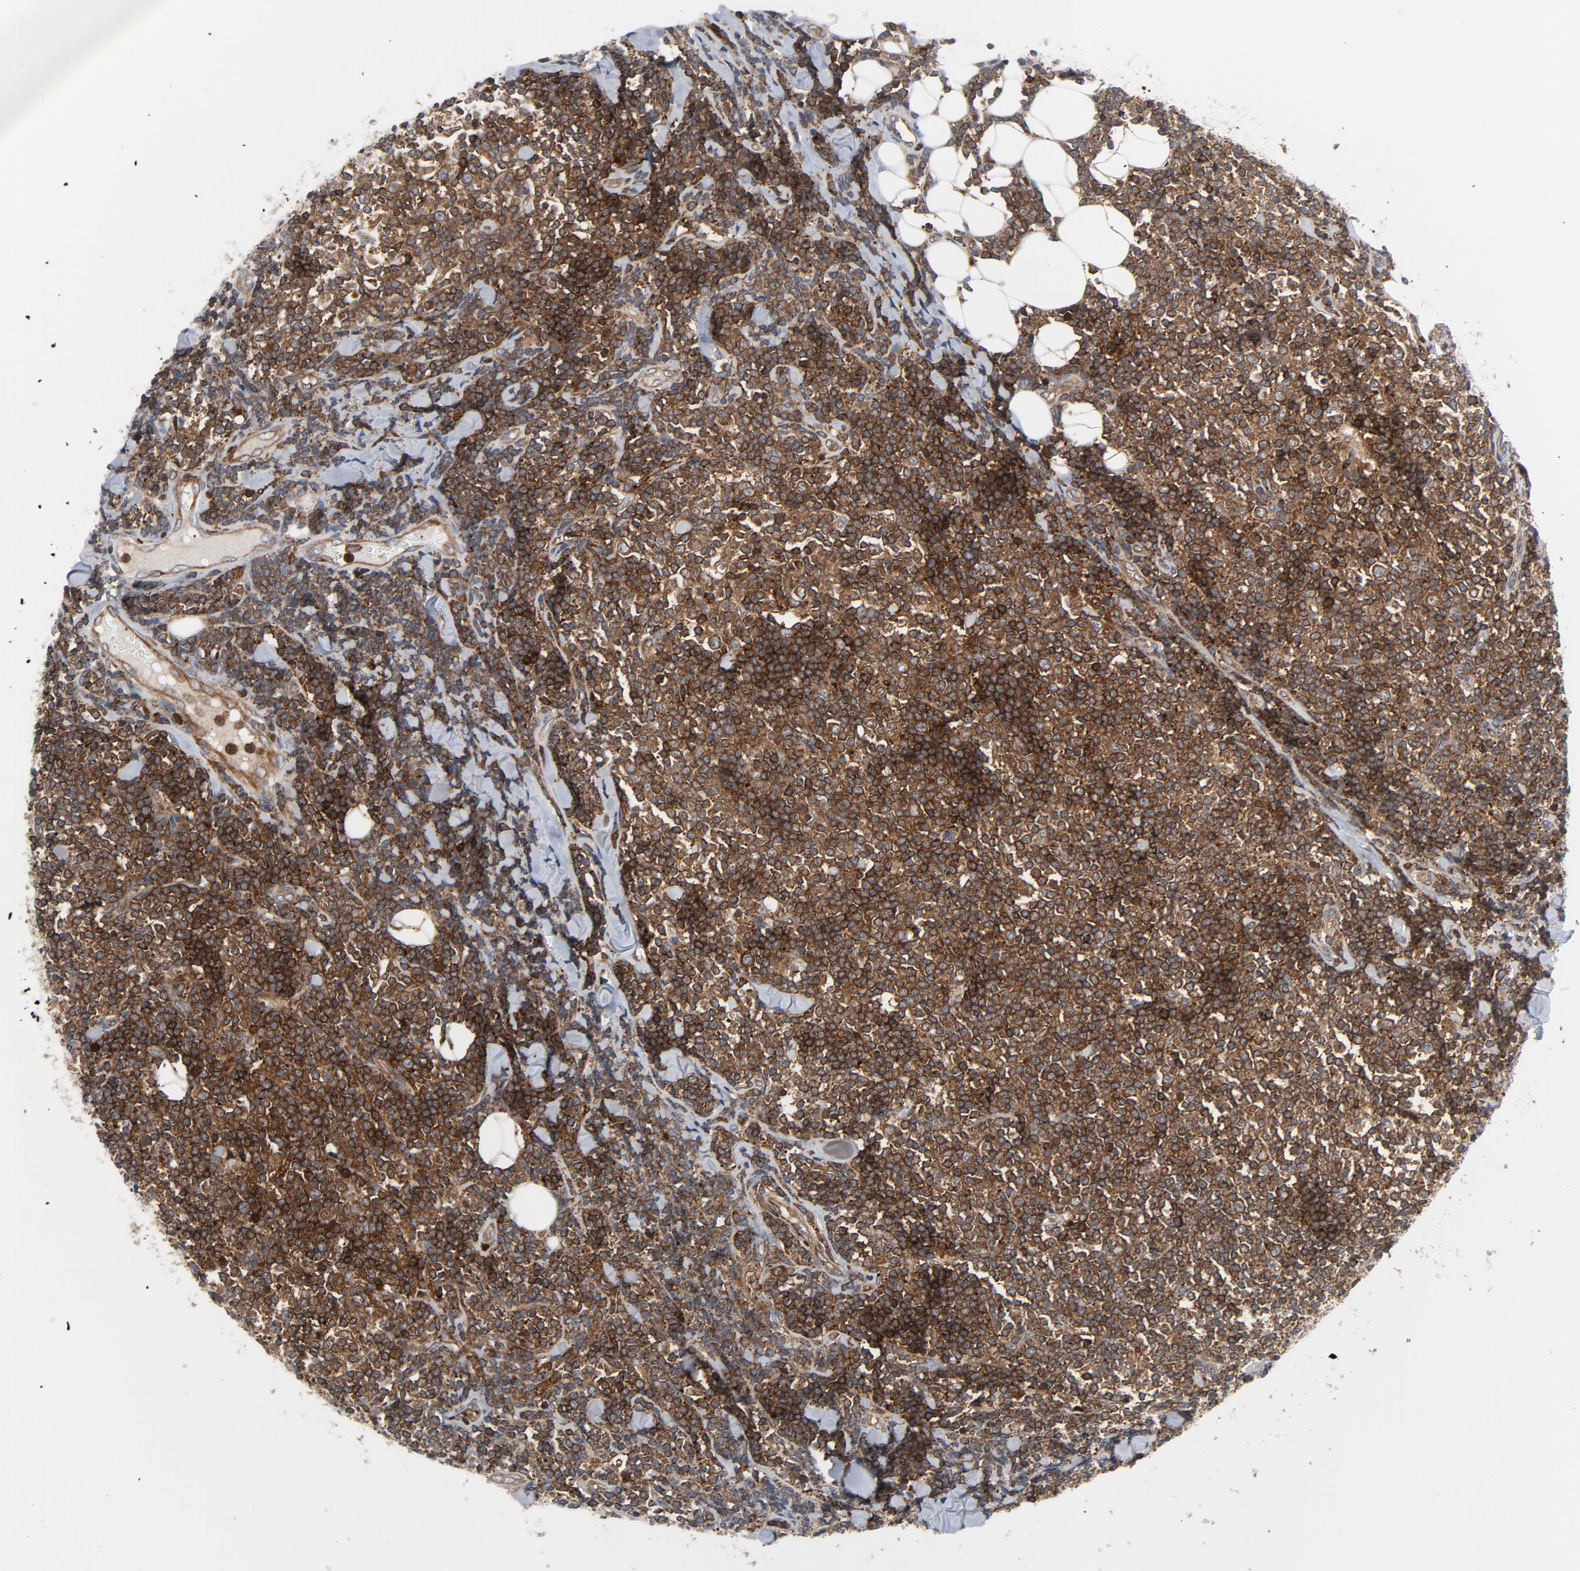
{"staining": {"intensity": "strong", "quantity": ">75%", "location": "cytoplasmic/membranous"}, "tissue": "lymphoma", "cell_type": "Tumor cells", "image_type": "cancer", "snomed": [{"axis": "morphology", "description": "Malignant lymphoma, non-Hodgkin's type, Low grade"}, {"axis": "topography", "description": "Soft tissue"}], "caption": "Brown immunohistochemical staining in low-grade malignant lymphoma, non-Hodgkin's type demonstrates strong cytoplasmic/membranous expression in approximately >75% of tumor cells.", "gene": "YES1", "patient": {"sex": "male", "age": 92}}